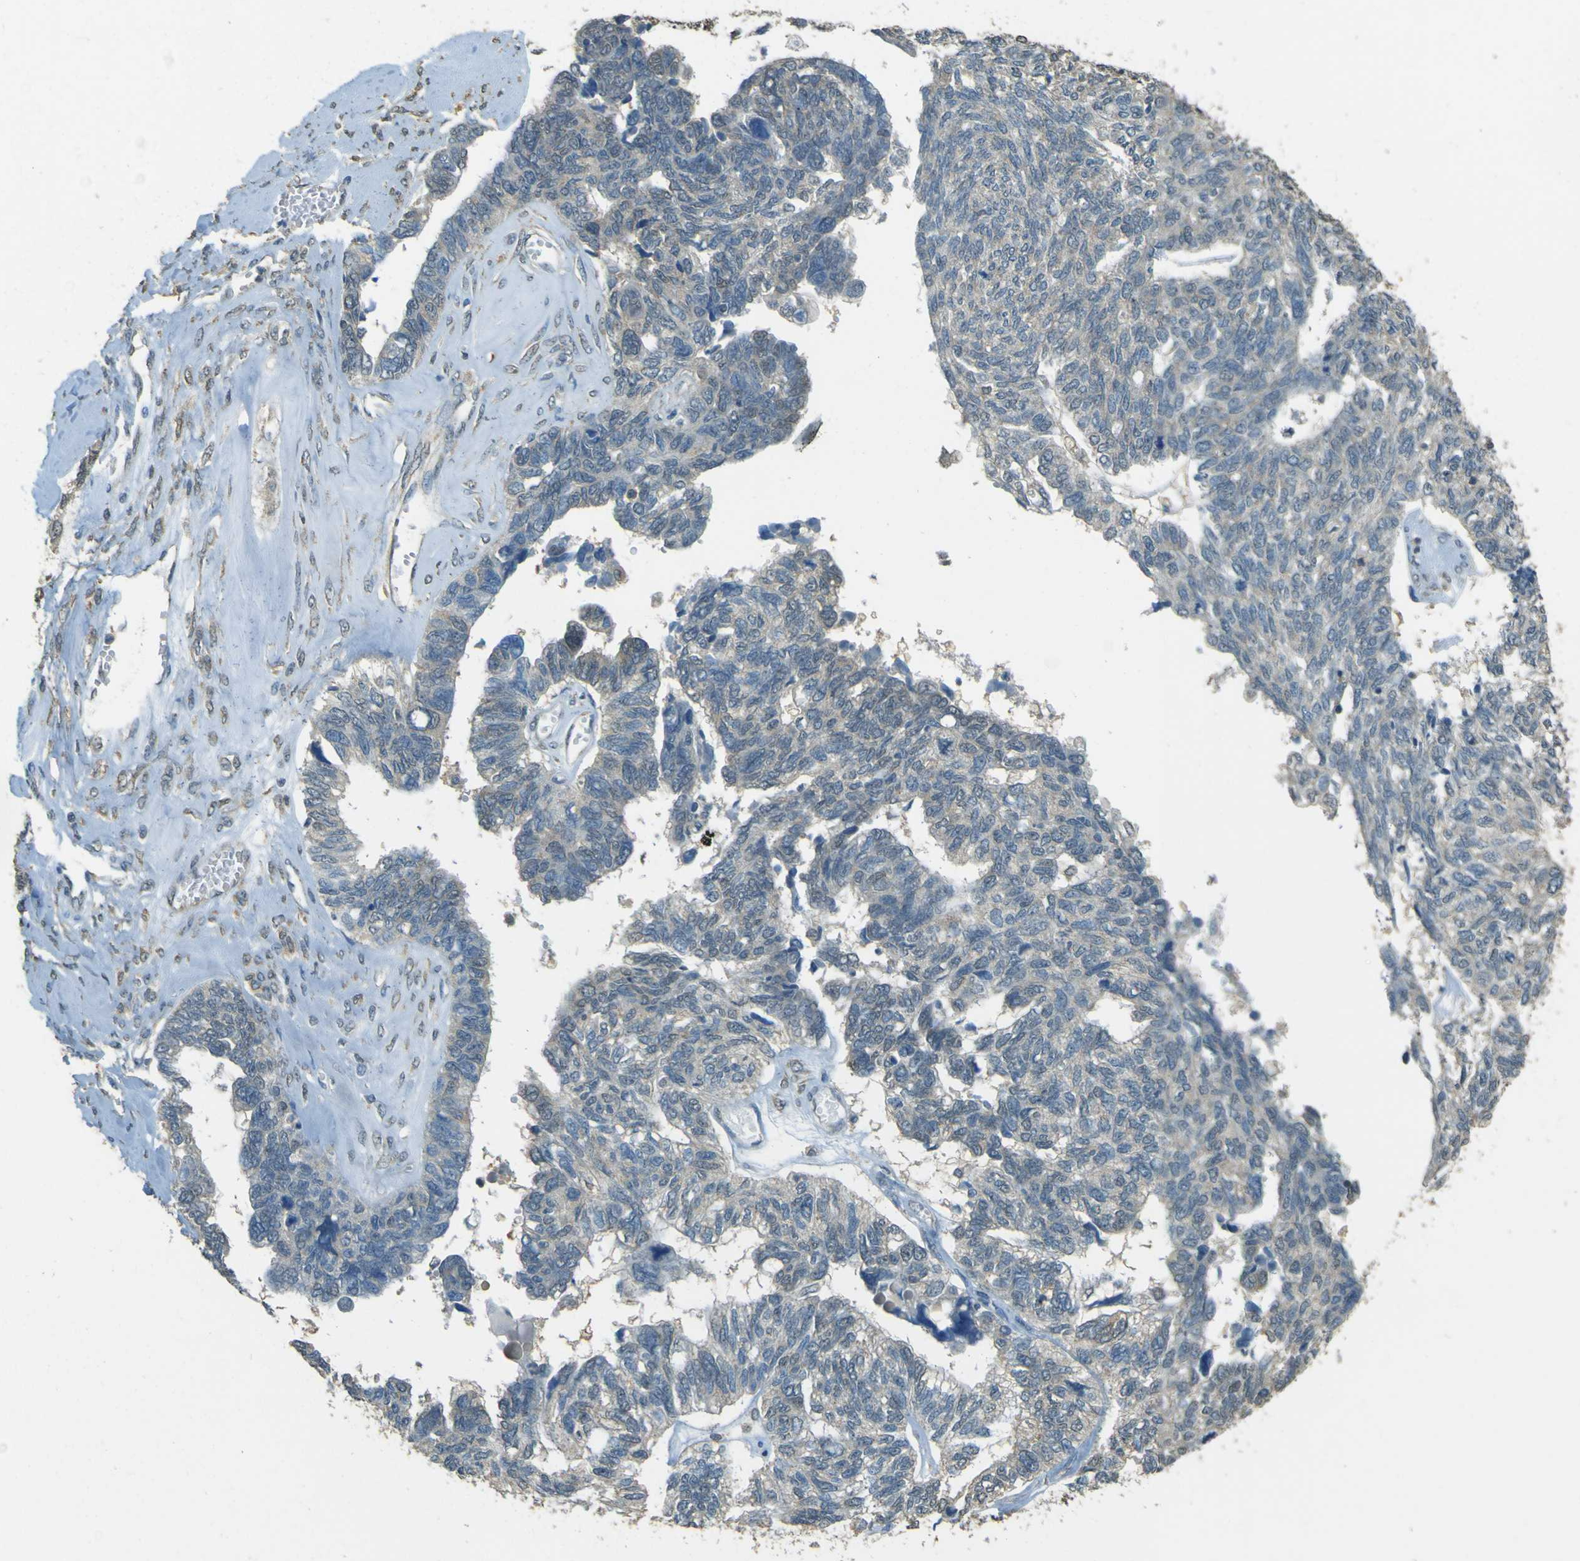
{"staining": {"intensity": "negative", "quantity": "none", "location": "none"}, "tissue": "ovarian cancer", "cell_type": "Tumor cells", "image_type": "cancer", "snomed": [{"axis": "morphology", "description": "Cystadenocarcinoma, serous, NOS"}, {"axis": "topography", "description": "Ovary"}], "caption": "The photomicrograph reveals no staining of tumor cells in ovarian serous cystadenocarcinoma. Nuclei are stained in blue.", "gene": "GOLGA1", "patient": {"sex": "female", "age": 79}}